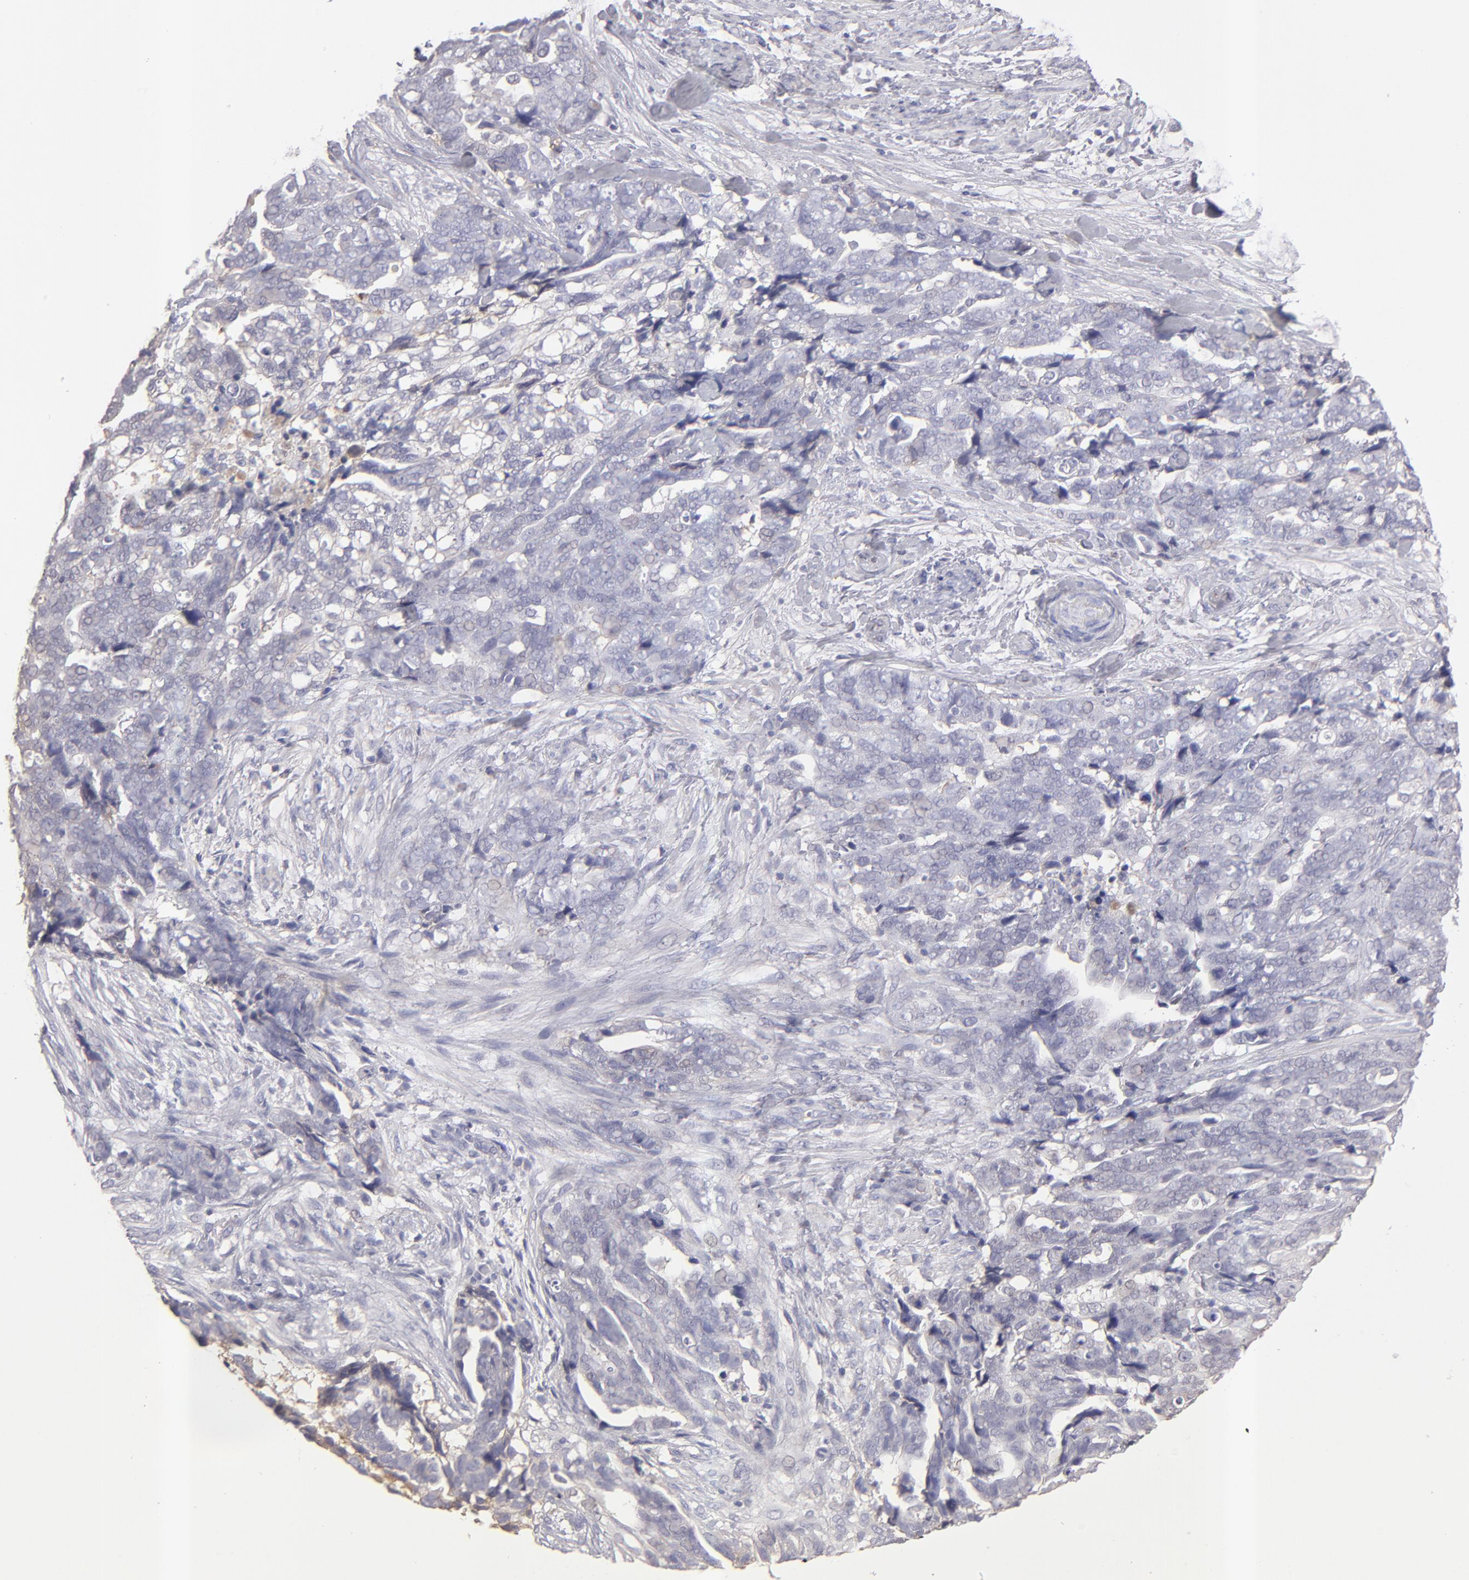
{"staining": {"intensity": "negative", "quantity": "none", "location": "none"}, "tissue": "ovarian cancer", "cell_type": "Tumor cells", "image_type": "cancer", "snomed": [{"axis": "morphology", "description": "Normal tissue, NOS"}, {"axis": "morphology", "description": "Cystadenocarcinoma, serous, NOS"}, {"axis": "topography", "description": "Fallopian tube"}, {"axis": "topography", "description": "Ovary"}], "caption": "High magnification brightfield microscopy of ovarian serous cystadenocarcinoma stained with DAB (brown) and counterstained with hematoxylin (blue): tumor cells show no significant staining.", "gene": "ABCC4", "patient": {"sex": "female", "age": 56}}